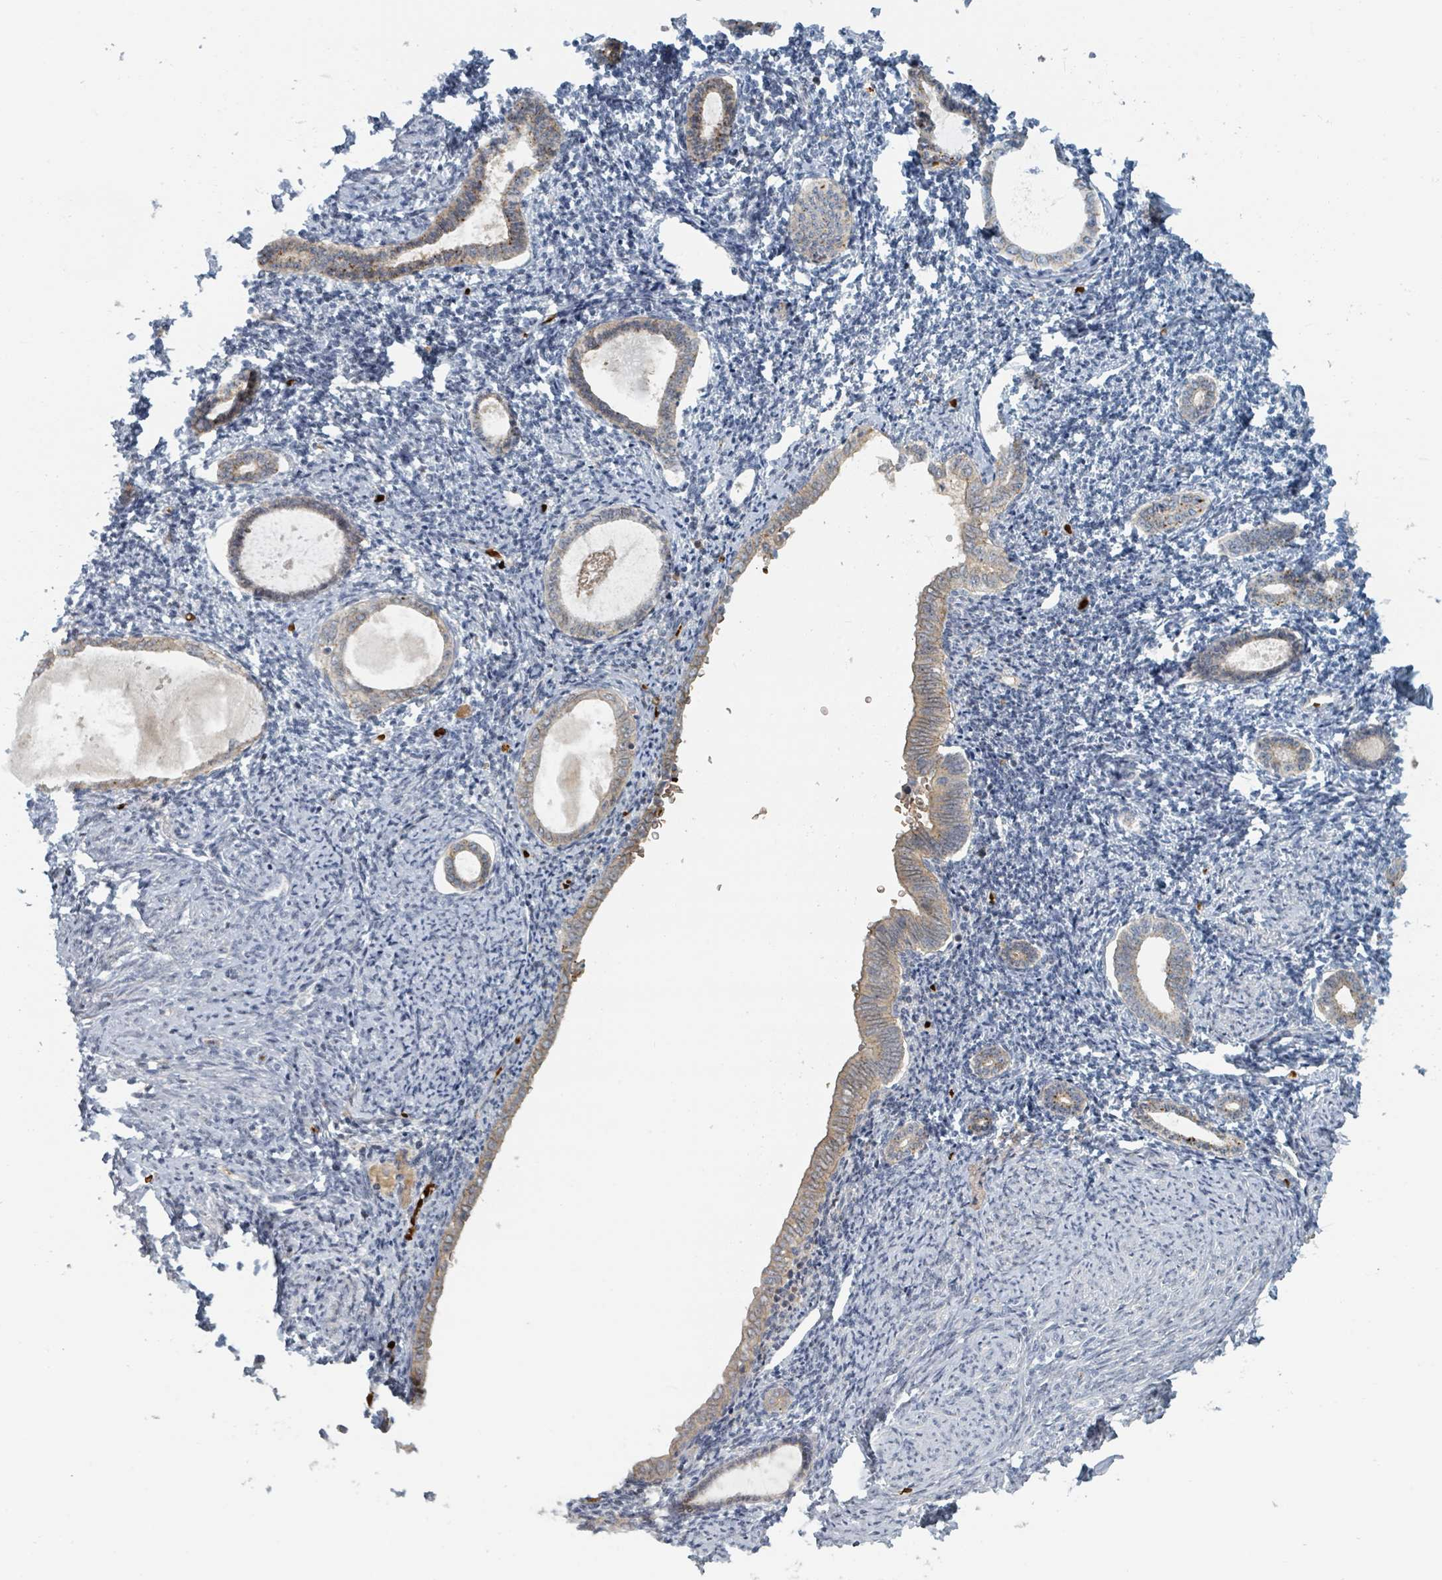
{"staining": {"intensity": "negative", "quantity": "none", "location": "none"}, "tissue": "endometrium", "cell_type": "Cells in endometrial stroma", "image_type": "normal", "snomed": [{"axis": "morphology", "description": "Normal tissue, NOS"}, {"axis": "topography", "description": "Endometrium"}], "caption": "A high-resolution micrograph shows immunohistochemistry (IHC) staining of normal endometrium, which displays no significant positivity in cells in endometrial stroma.", "gene": "TRPC4AP", "patient": {"sex": "female", "age": 63}}